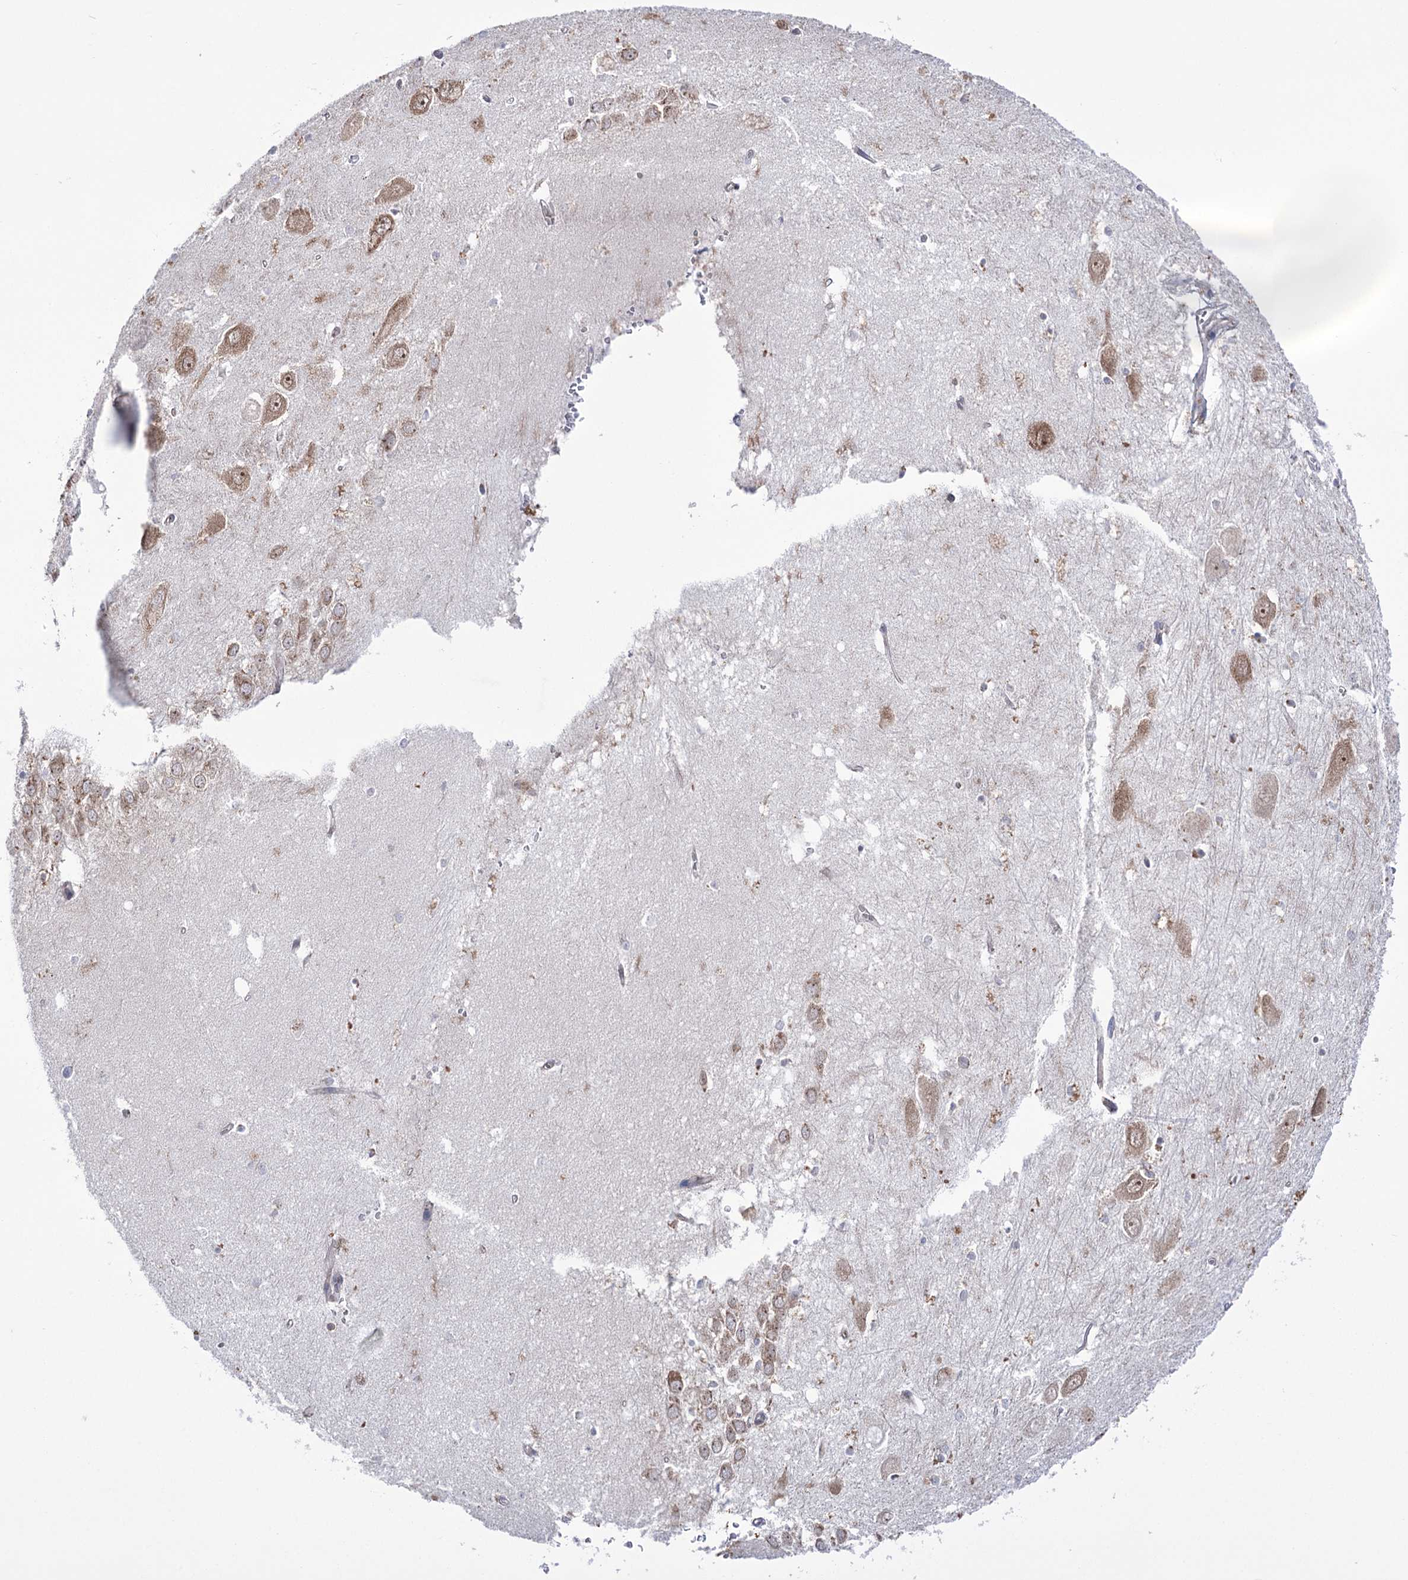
{"staining": {"intensity": "negative", "quantity": "none", "location": "none"}, "tissue": "hippocampus", "cell_type": "Glial cells", "image_type": "normal", "snomed": [{"axis": "morphology", "description": "Normal tissue, NOS"}, {"axis": "topography", "description": "Hippocampus"}], "caption": "Immunohistochemistry (IHC) histopathology image of normal hippocampus stained for a protein (brown), which shows no positivity in glial cells.", "gene": "ZNF622", "patient": {"sex": "female", "age": 64}}